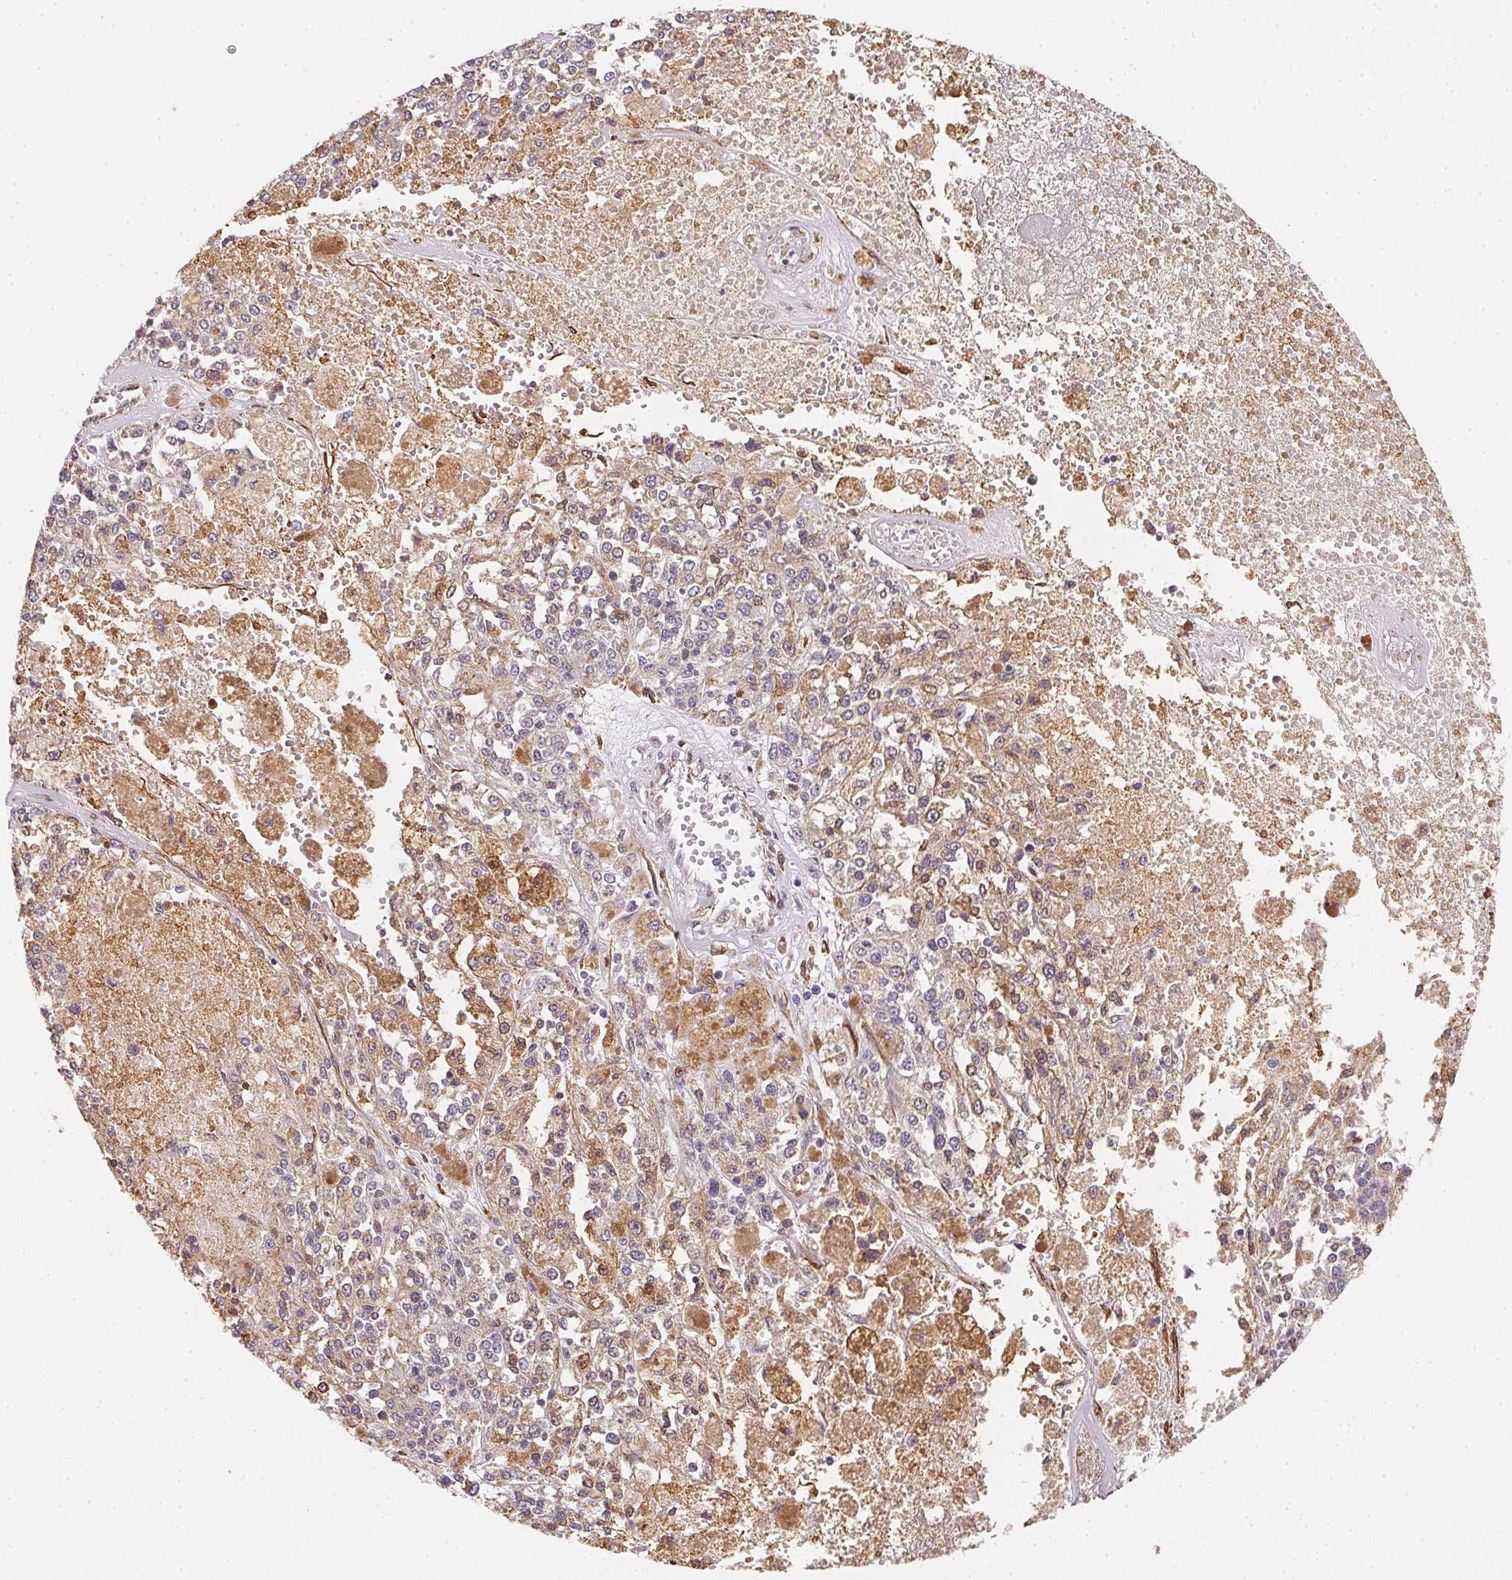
{"staining": {"intensity": "weak", "quantity": "<25%", "location": "cytoplasmic/membranous"}, "tissue": "melanoma", "cell_type": "Tumor cells", "image_type": "cancer", "snomed": [{"axis": "morphology", "description": "Malignant melanoma, Metastatic site"}, {"axis": "topography", "description": "Lymph node"}], "caption": "This is an immunohistochemistry (IHC) photomicrograph of melanoma. There is no expression in tumor cells.", "gene": "RSBN1", "patient": {"sex": "female", "age": 64}}